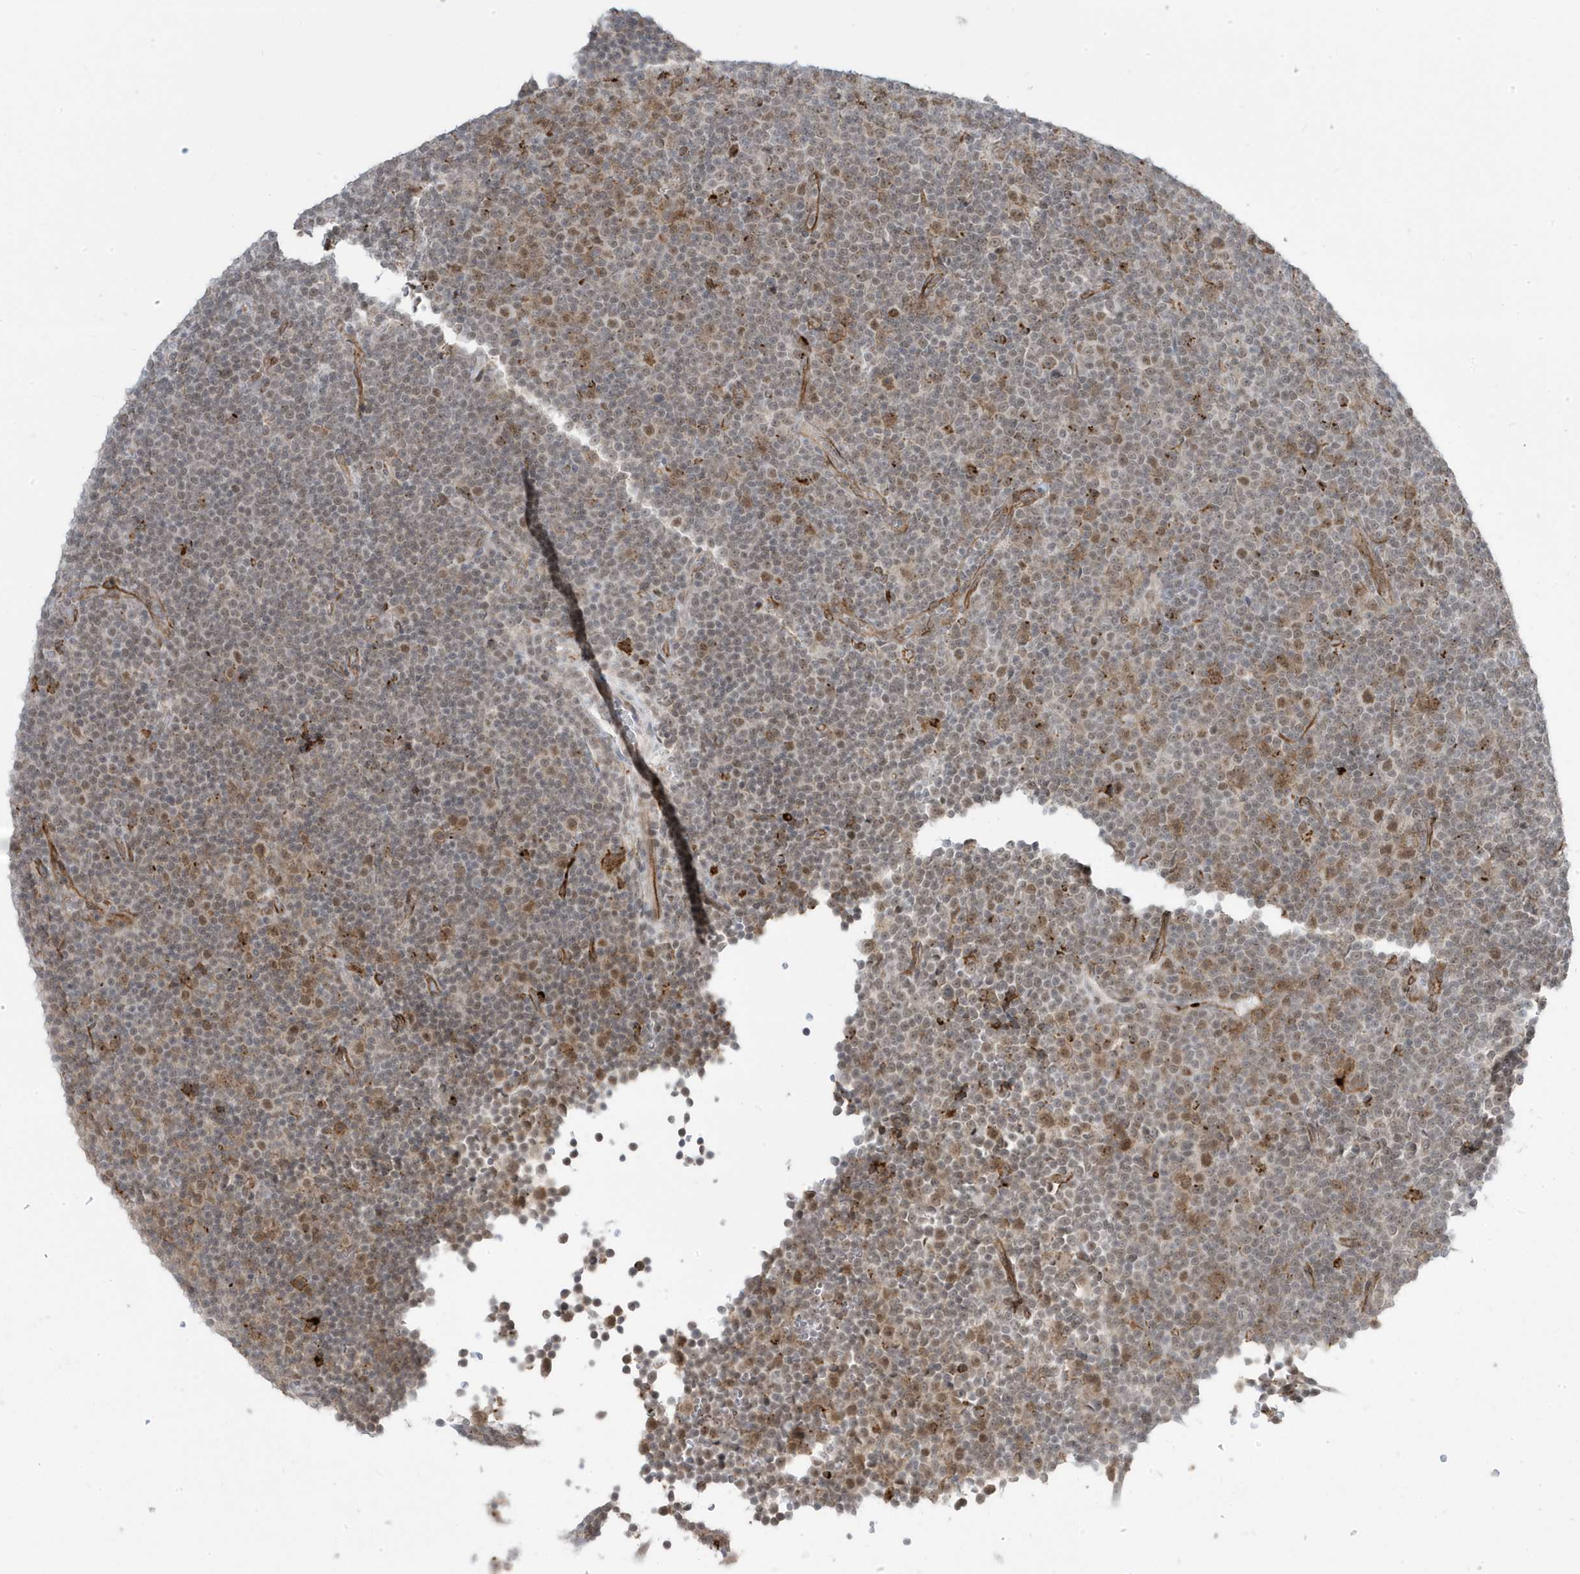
{"staining": {"intensity": "moderate", "quantity": ">75%", "location": "nuclear"}, "tissue": "lymphoma", "cell_type": "Tumor cells", "image_type": "cancer", "snomed": [{"axis": "morphology", "description": "Malignant lymphoma, non-Hodgkin's type, Low grade"}, {"axis": "topography", "description": "Lymph node"}], "caption": "Protein expression analysis of malignant lymphoma, non-Hodgkin's type (low-grade) reveals moderate nuclear expression in about >75% of tumor cells.", "gene": "ADAMTSL3", "patient": {"sex": "female", "age": 67}}